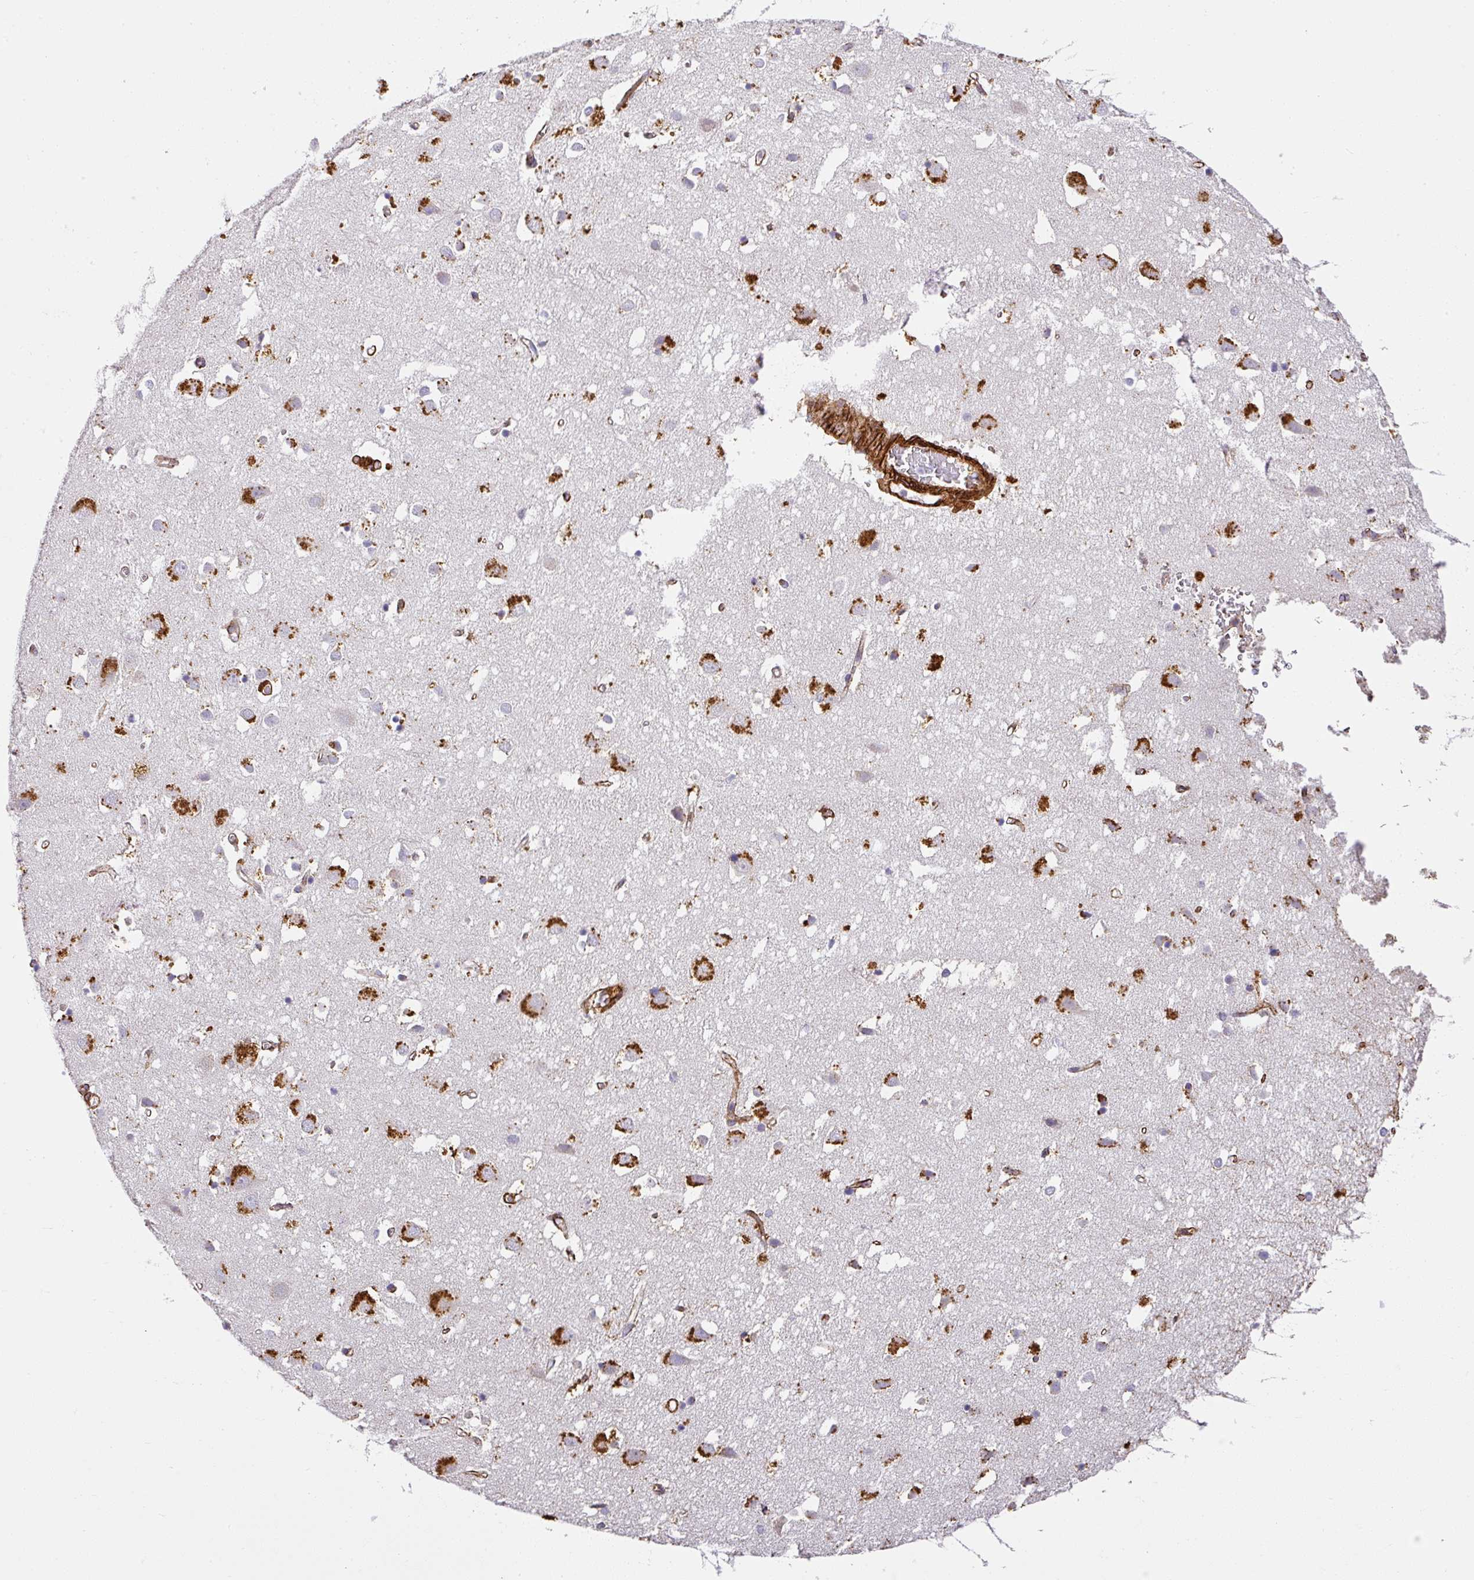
{"staining": {"intensity": "strong", "quantity": ">75%", "location": "cytoplasmic/membranous"}, "tissue": "cerebral cortex", "cell_type": "Endothelial cells", "image_type": "normal", "snomed": [{"axis": "morphology", "description": "Normal tissue, NOS"}, {"axis": "topography", "description": "Cerebral cortex"}], "caption": "Cerebral cortex stained with DAB immunohistochemistry demonstrates high levels of strong cytoplasmic/membranous expression in approximately >75% of endothelial cells. The protein of interest is shown in brown color, while the nuclei are stained blue.", "gene": "SLC25A17", "patient": {"sex": "male", "age": 70}}